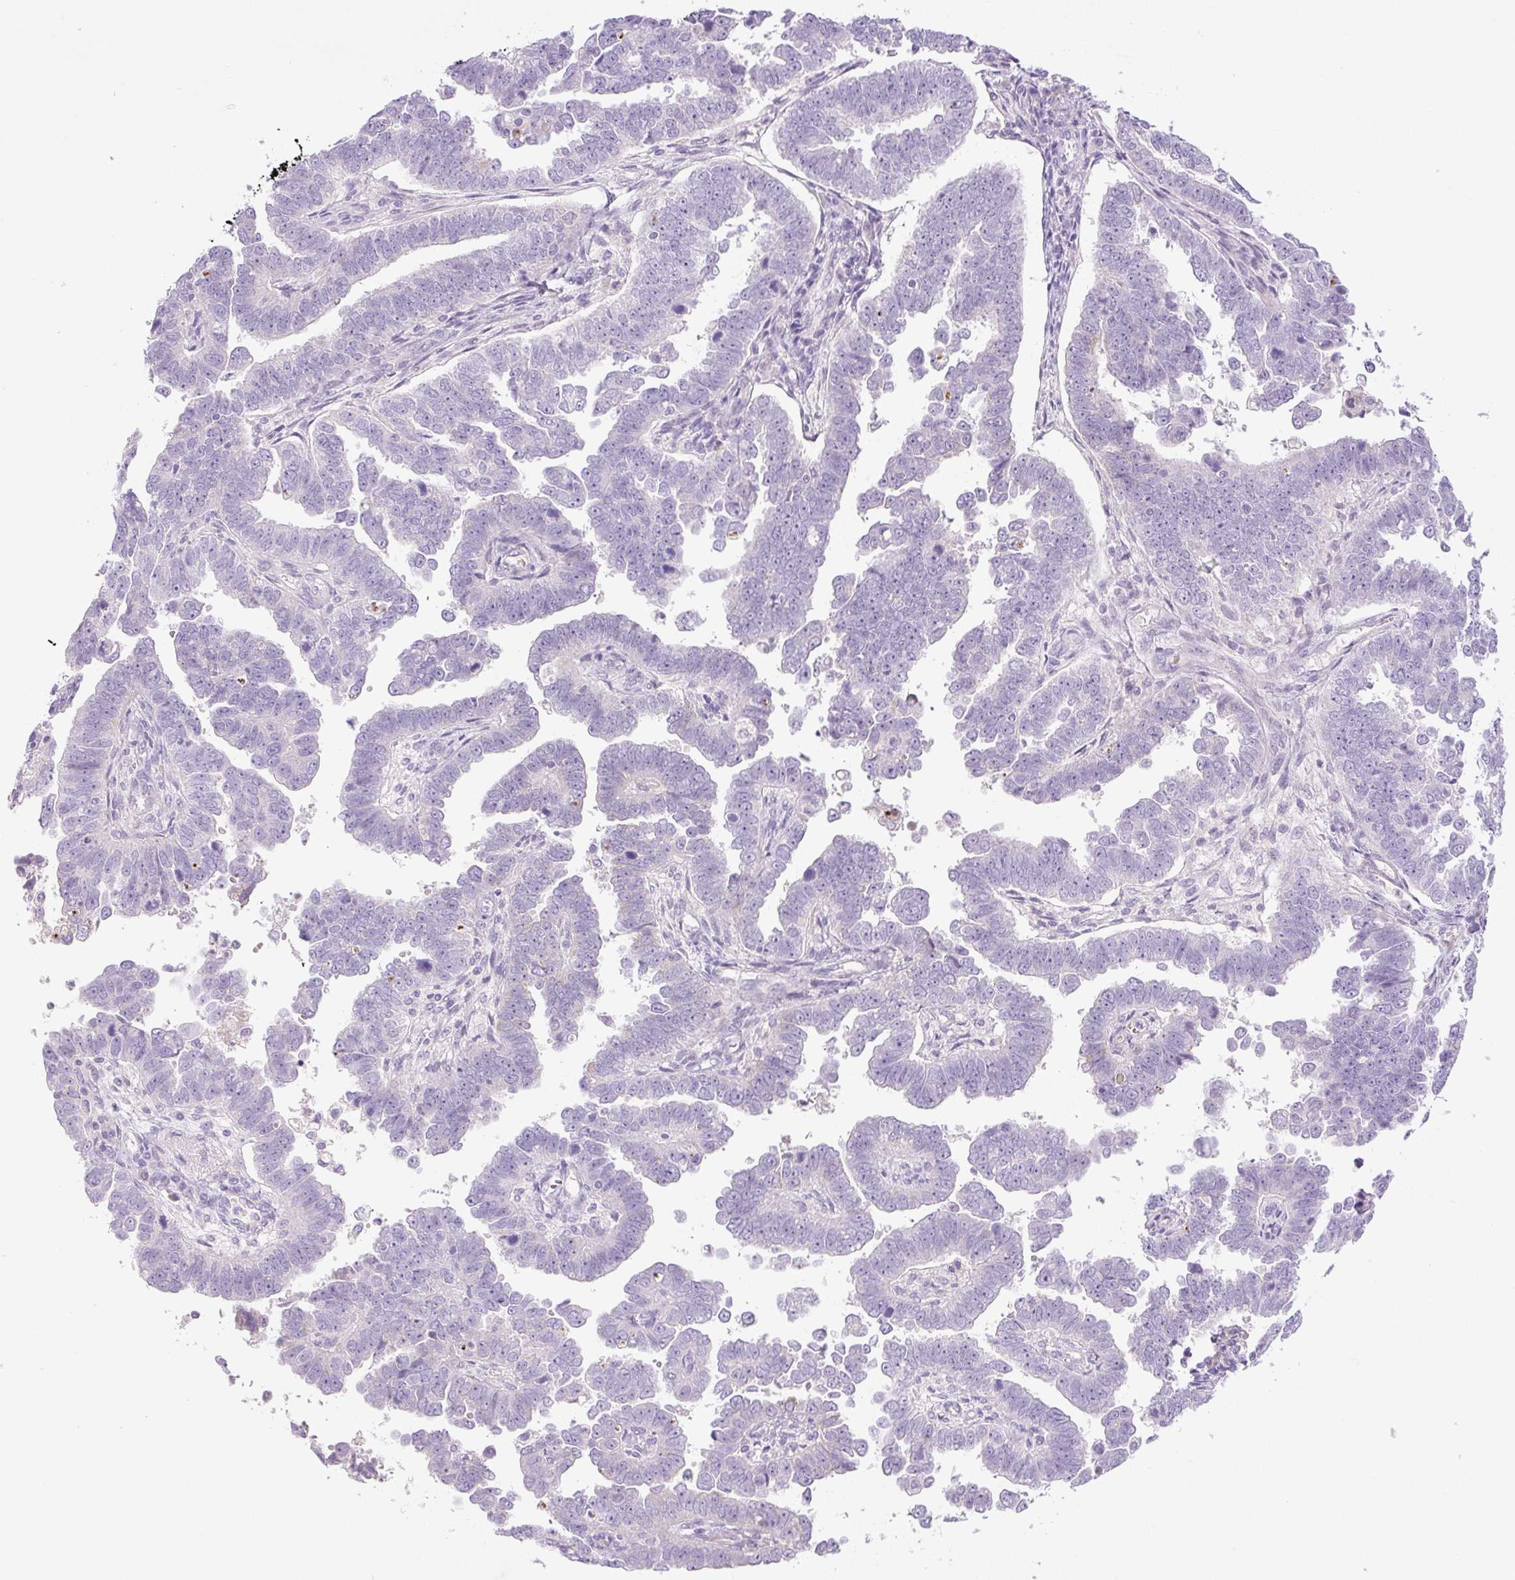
{"staining": {"intensity": "negative", "quantity": "none", "location": "none"}, "tissue": "endometrial cancer", "cell_type": "Tumor cells", "image_type": "cancer", "snomed": [{"axis": "morphology", "description": "Adenocarcinoma, NOS"}, {"axis": "topography", "description": "Endometrium"}], "caption": "IHC histopathology image of human endometrial adenocarcinoma stained for a protein (brown), which displays no expression in tumor cells.", "gene": "MIA2", "patient": {"sex": "female", "age": 75}}